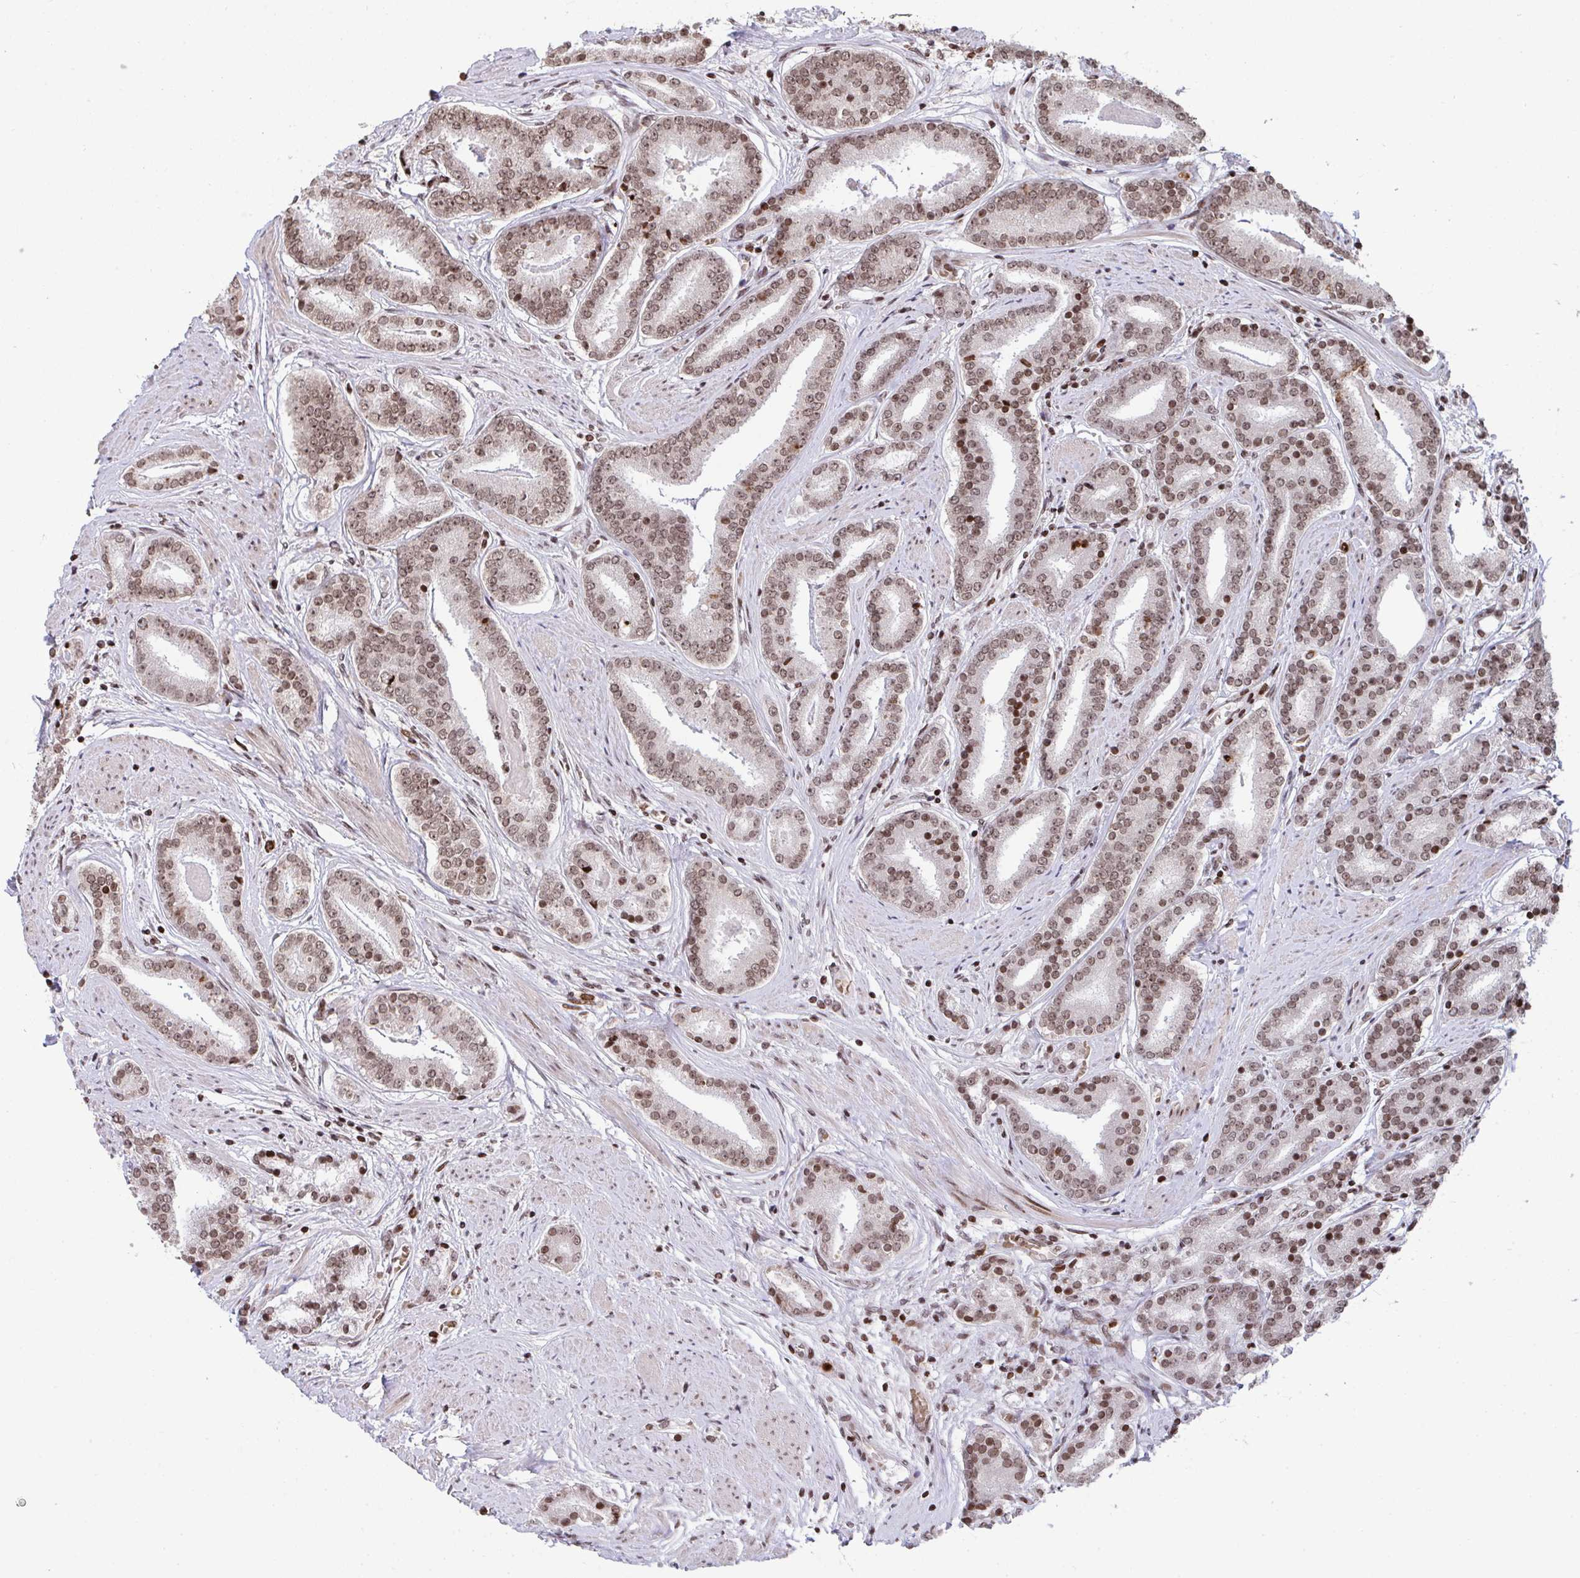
{"staining": {"intensity": "moderate", "quantity": ">75%", "location": "nuclear"}, "tissue": "prostate cancer", "cell_type": "Tumor cells", "image_type": "cancer", "snomed": [{"axis": "morphology", "description": "Adenocarcinoma, High grade"}, {"axis": "topography", "description": "Prostate"}], "caption": "This is an image of immunohistochemistry (IHC) staining of prostate cancer (adenocarcinoma (high-grade)), which shows moderate positivity in the nuclear of tumor cells.", "gene": "NIP7", "patient": {"sex": "male", "age": 63}}